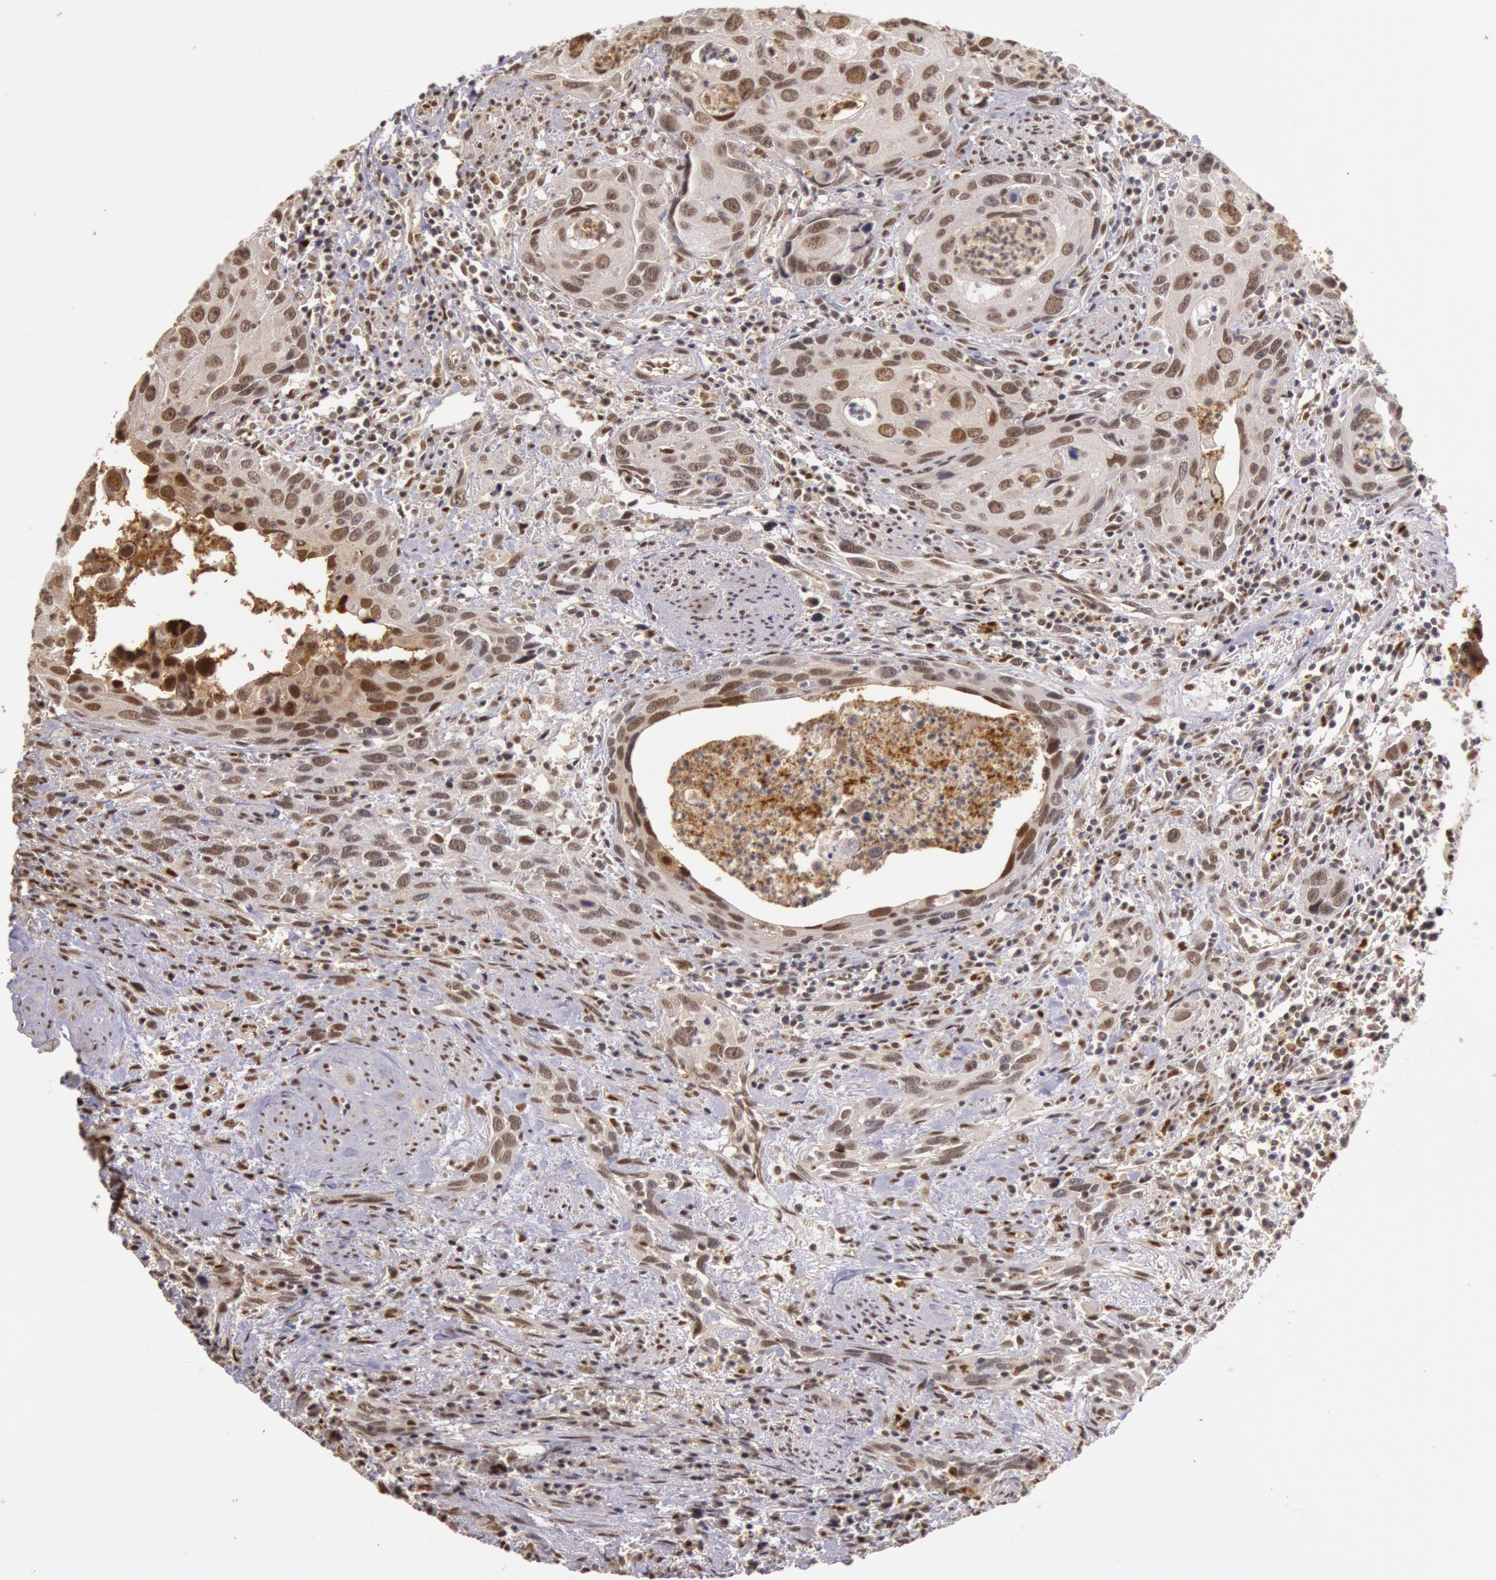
{"staining": {"intensity": "moderate", "quantity": "25%-75%", "location": "nuclear"}, "tissue": "urothelial cancer", "cell_type": "Tumor cells", "image_type": "cancer", "snomed": [{"axis": "morphology", "description": "Urothelial carcinoma, High grade"}, {"axis": "topography", "description": "Urinary bladder"}], "caption": "Urothelial cancer stained with a brown dye displays moderate nuclear positive expression in about 25%-75% of tumor cells.", "gene": "LIG4", "patient": {"sex": "male", "age": 71}}